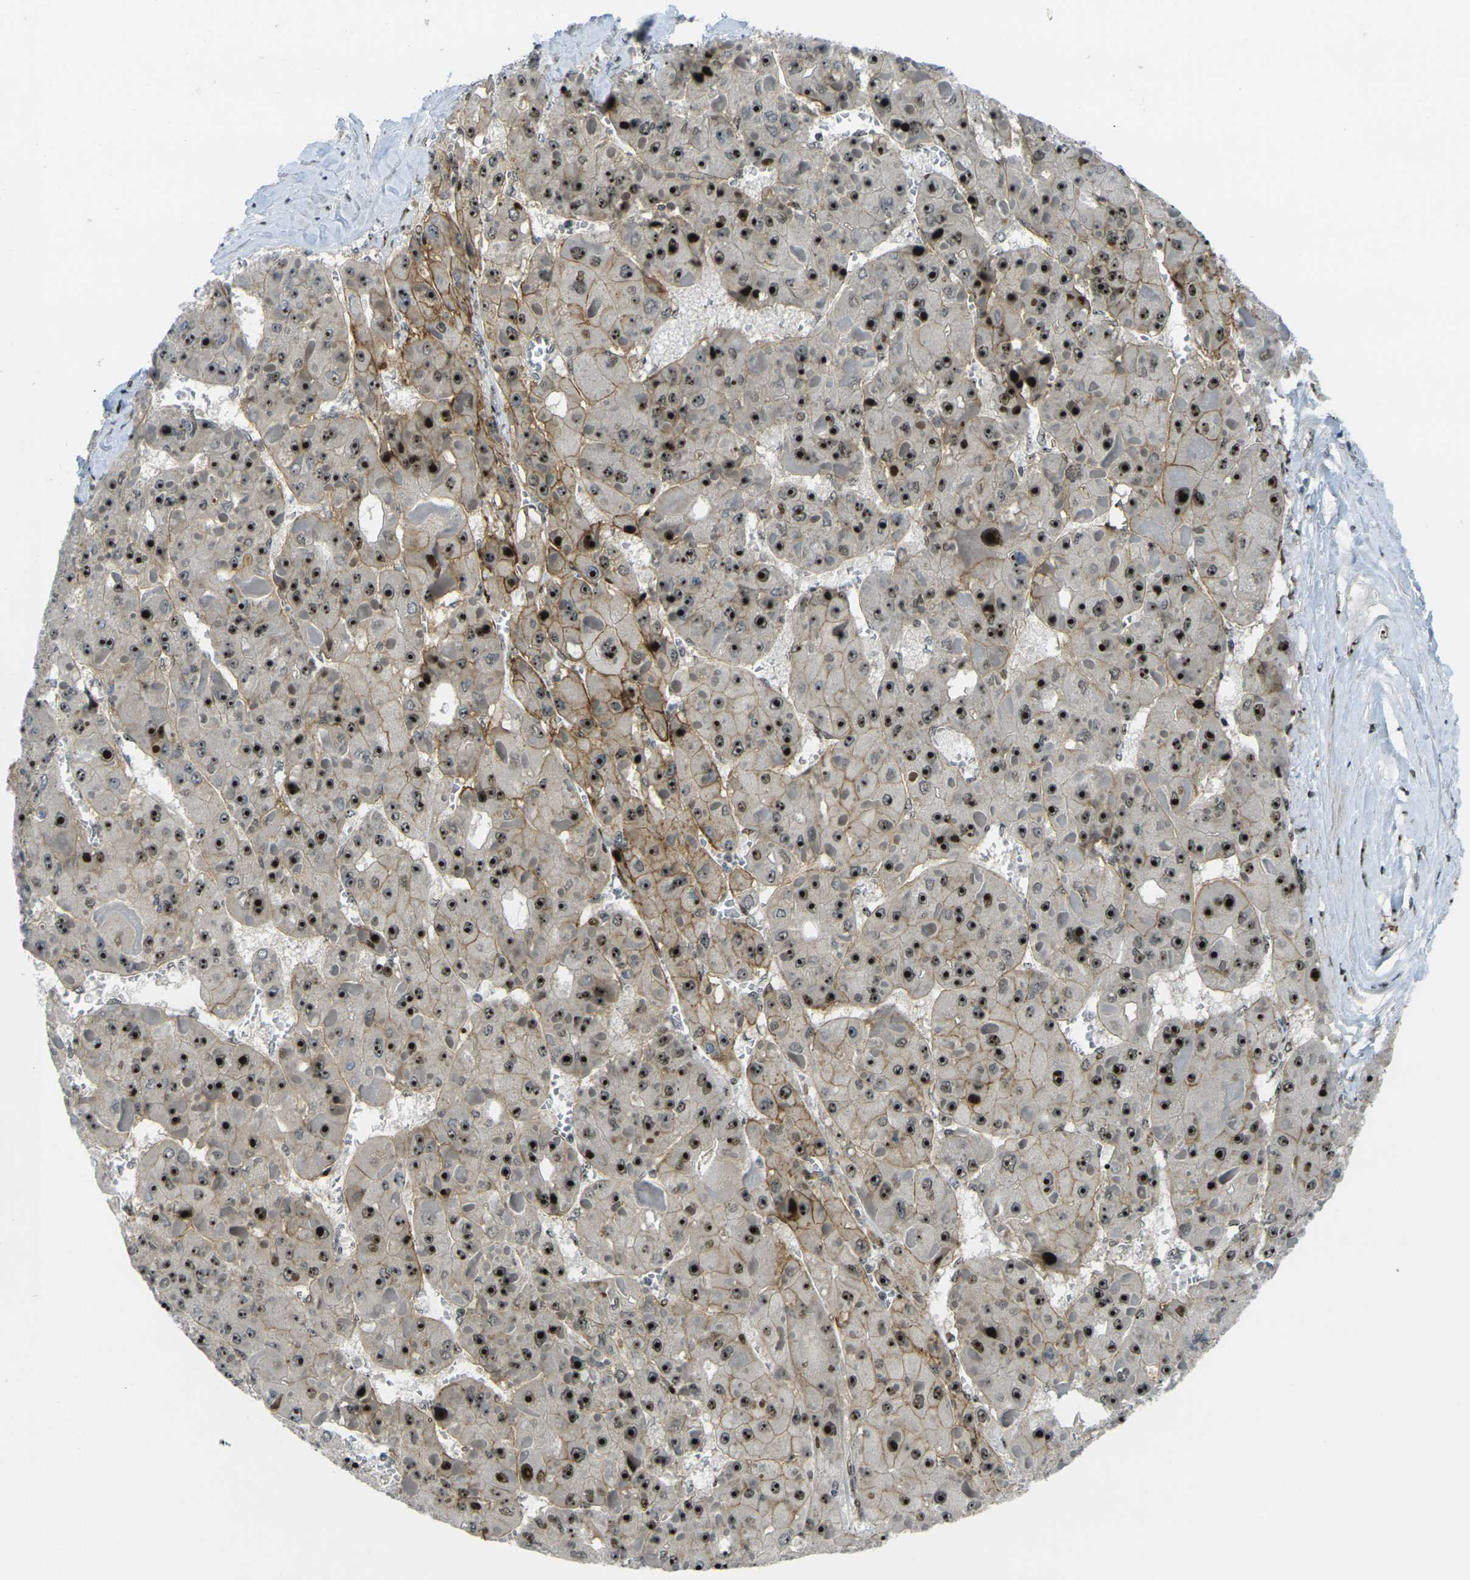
{"staining": {"intensity": "strong", "quantity": ">75%", "location": "cytoplasmic/membranous,nuclear"}, "tissue": "liver cancer", "cell_type": "Tumor cells", "image_type": "cancer", "snomed": [{"axis": "morphology", "description": "Carcinoma, Hepatocellular, NOS"}, {"axis": "topography", "description": "Liver"}], "caption": "IHC photomicrograph of liver cancer (hepatocellular carcinoma) stained for a protein (brown), which shows high levels of strong cytoplasmic/membranous and nuclear staining in about >75% of tumor cells.", "gene": "UBE2C", "patient": {"sex": "female", "age": 73}}